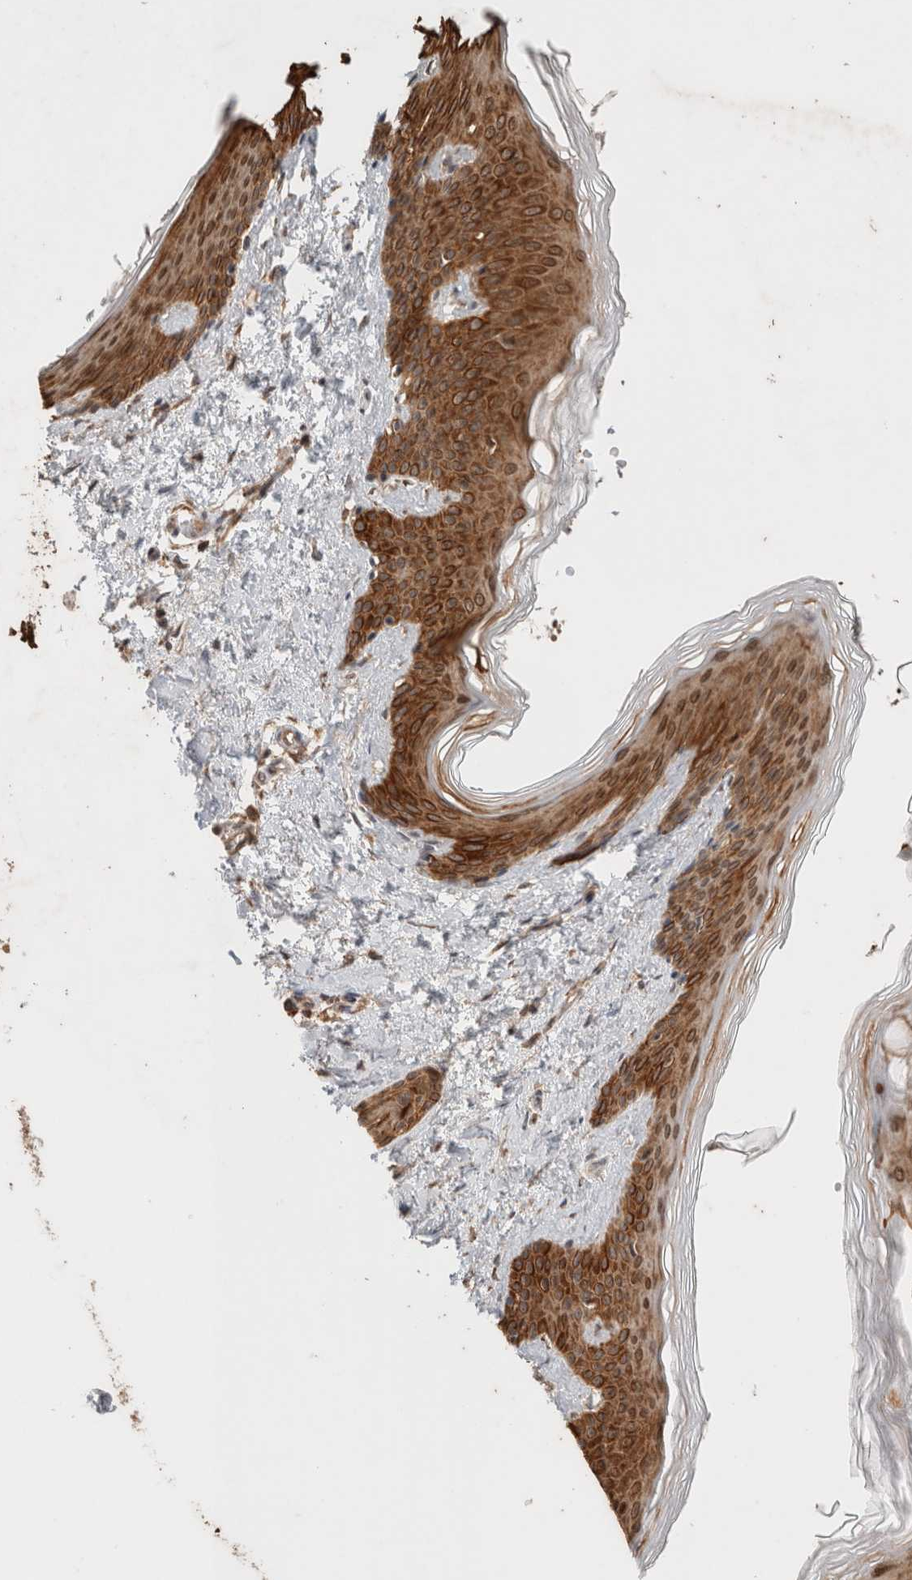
{"staining": {"intensity": "moderate", "quantity": ">75%", "location": "cytoplasmic/membranous"}, "tissue": "skin", "cell_type": "Fibroblasts", "image_type": "normal", "snomed": [{"axis": "morphology", "description": "Normal tissue, NOS"}, {"axis": "morphology", "description": "Neoplasm, benign, NOS"}, {"axis": "topography", "description": "Skin"}, {"axis": "topography", "description": "Soft tissue"}], "caption": "Human skin stained with a brown dye demonstrates moderate cytoplasmic/membranous positive positivity in about >75% of fibroblasts.", "gene": "EIF2B3", "patient": {"sex": "male", "age": 26}}